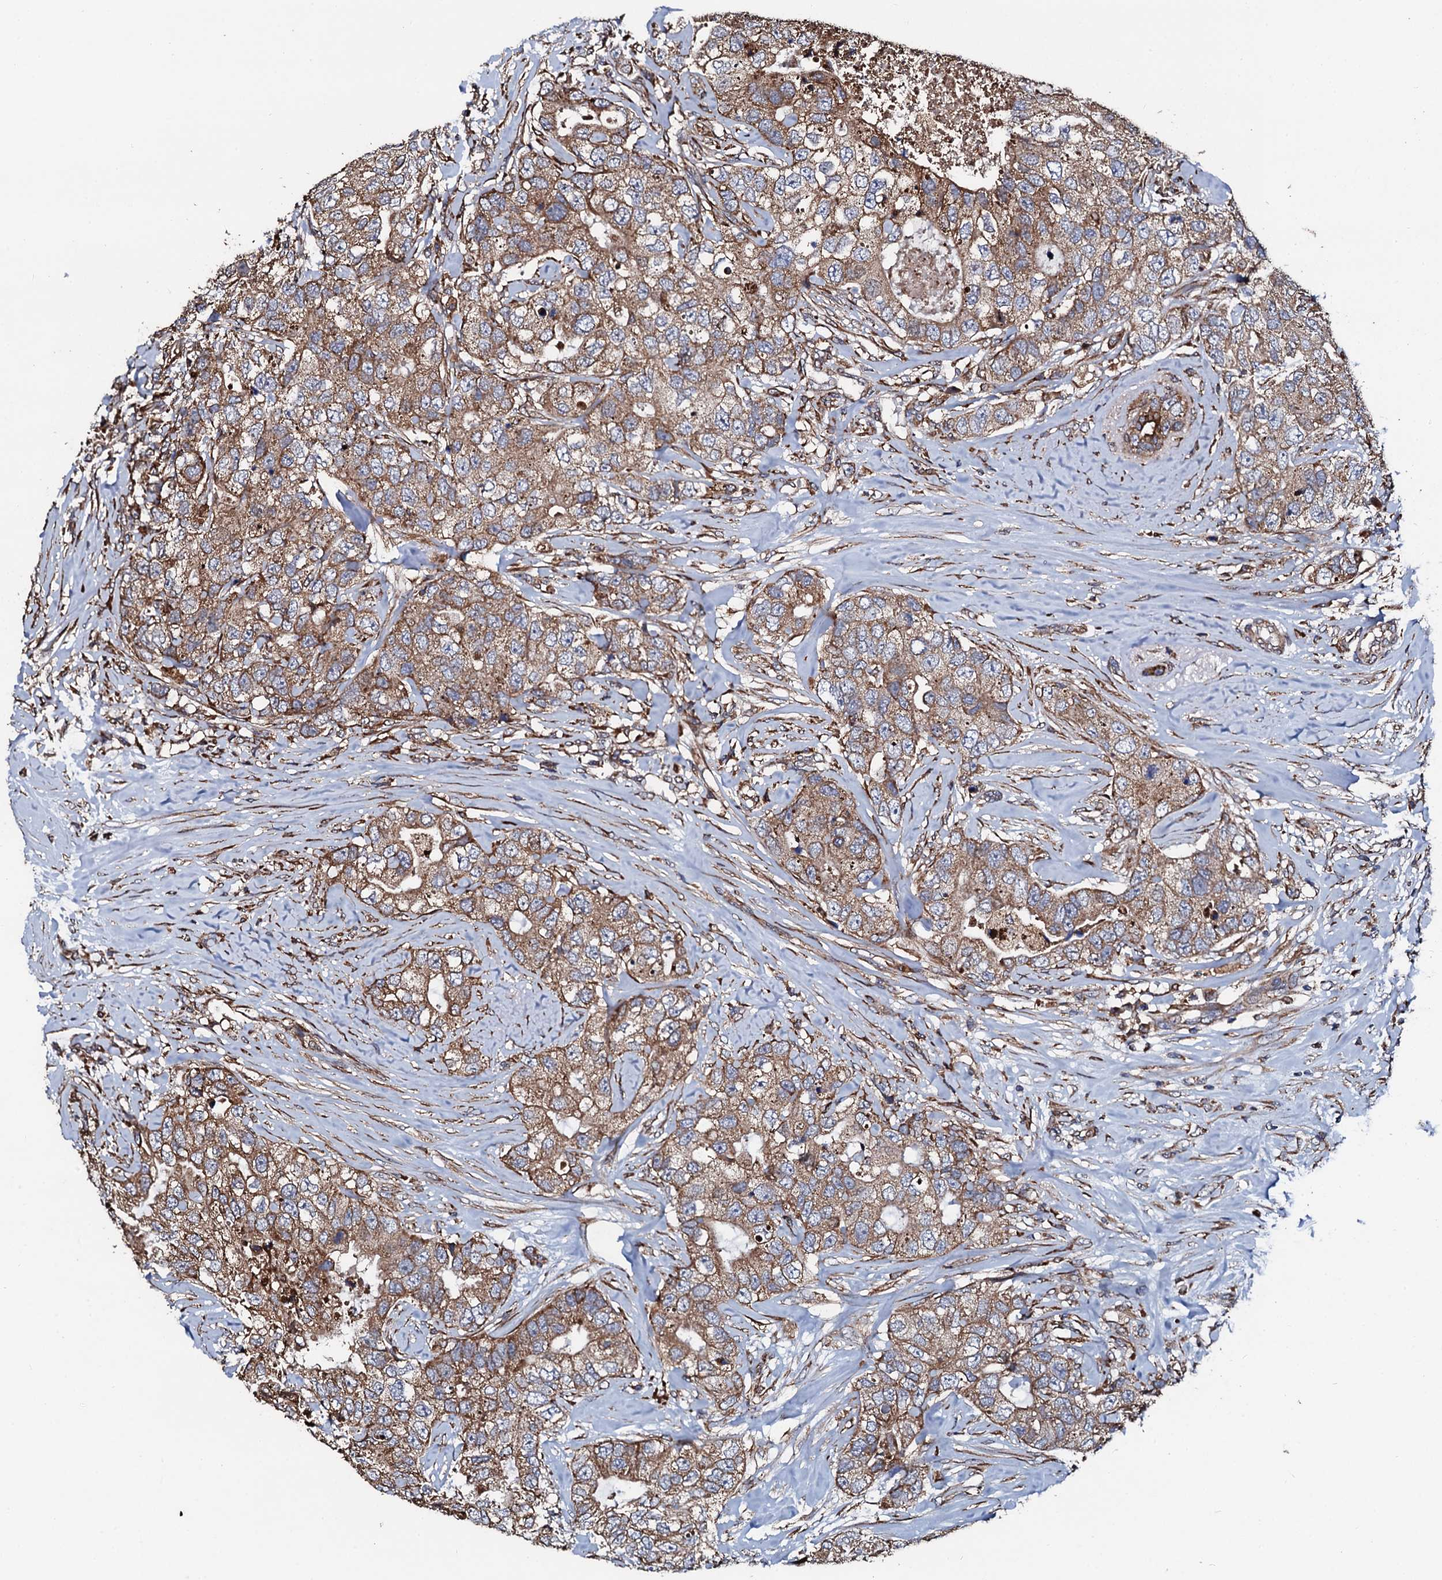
{"staining": {"intensity": "moderate", "quantity": ">75%", "location": "cytoplasmic/membranous"}, "tissue": "breast cancer", "cell_type": "Tumor cells", "image_type": "cancer", "snomed": [{"axis": "morphology", "description": "Duct carcinoma"}, {"axis": "topography", "description": "Breast"}], "caption": "Breast intraductal carcinoma was stained to show a protein in brown. There is medium levels of moderate cytoplasmic/membranous staining in approximately >75% of tumor cells. (DAB IHC, brown staining for protein, blue staining for nuclei).", "gene": "CKAP5", "patient": {"sex": "female", "age": 62}}